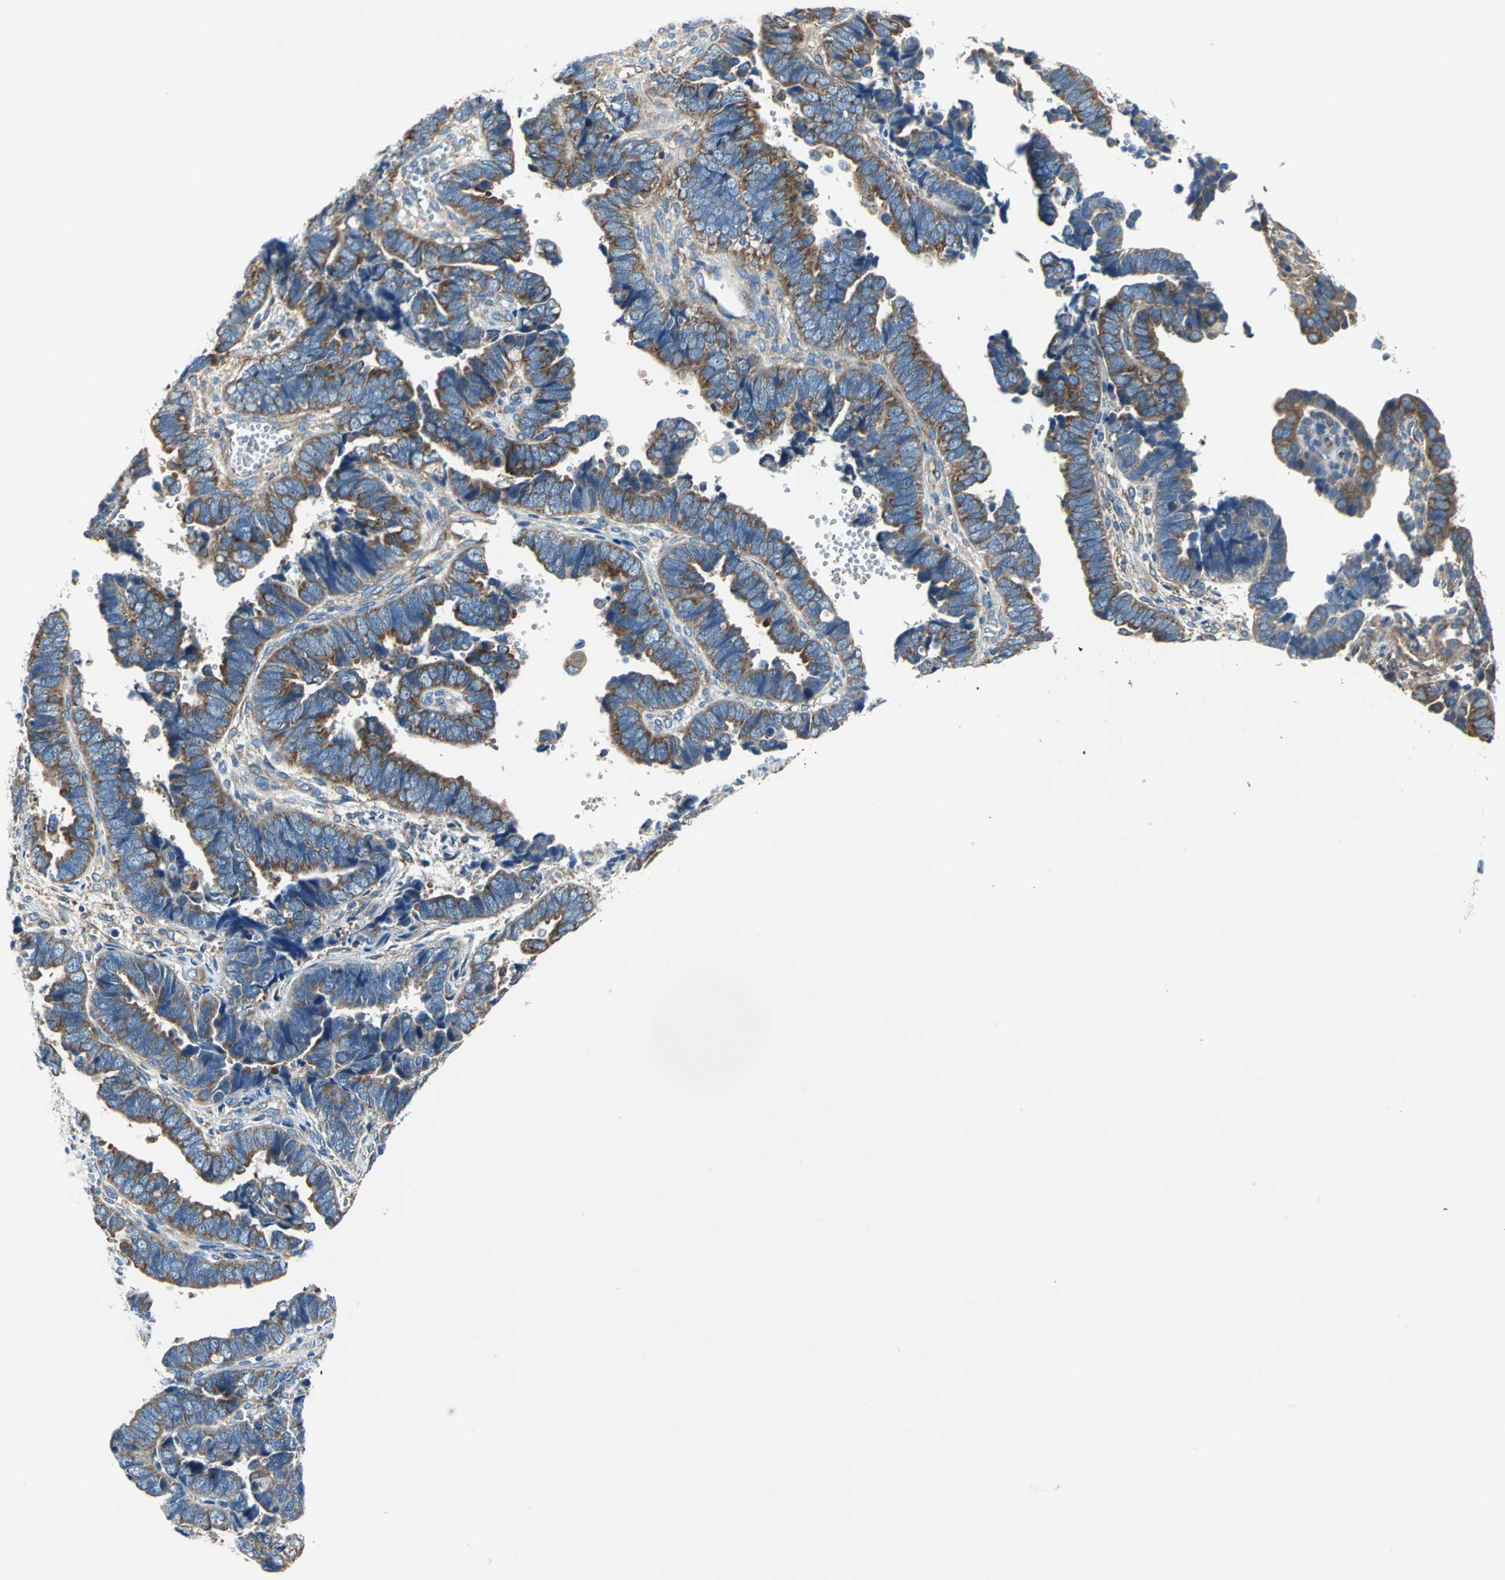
{"staining": {"intensity": "strong", "quantity": ">75%", "location": "cytoplasmic/membranous"}, "tissue": "endometrial cancer", "cell_type": "Tumor cells", "image_type": "cancer", "snomed": [{"axis": "morphology", "description": "Adenocarcinoma, NOS"}, {"axis": "topography", "description": "Endometrium"}], "caption": "Immunohistochemistry image of adenocarcinoma (endometrial) stained for a protein (brown), which exhibits high levels of strong cytoplasmic/membranous staining in approximately >75% of tumor cells.", "gene": "TRIM25", "patient": {"sex": "female", "age": 75}}